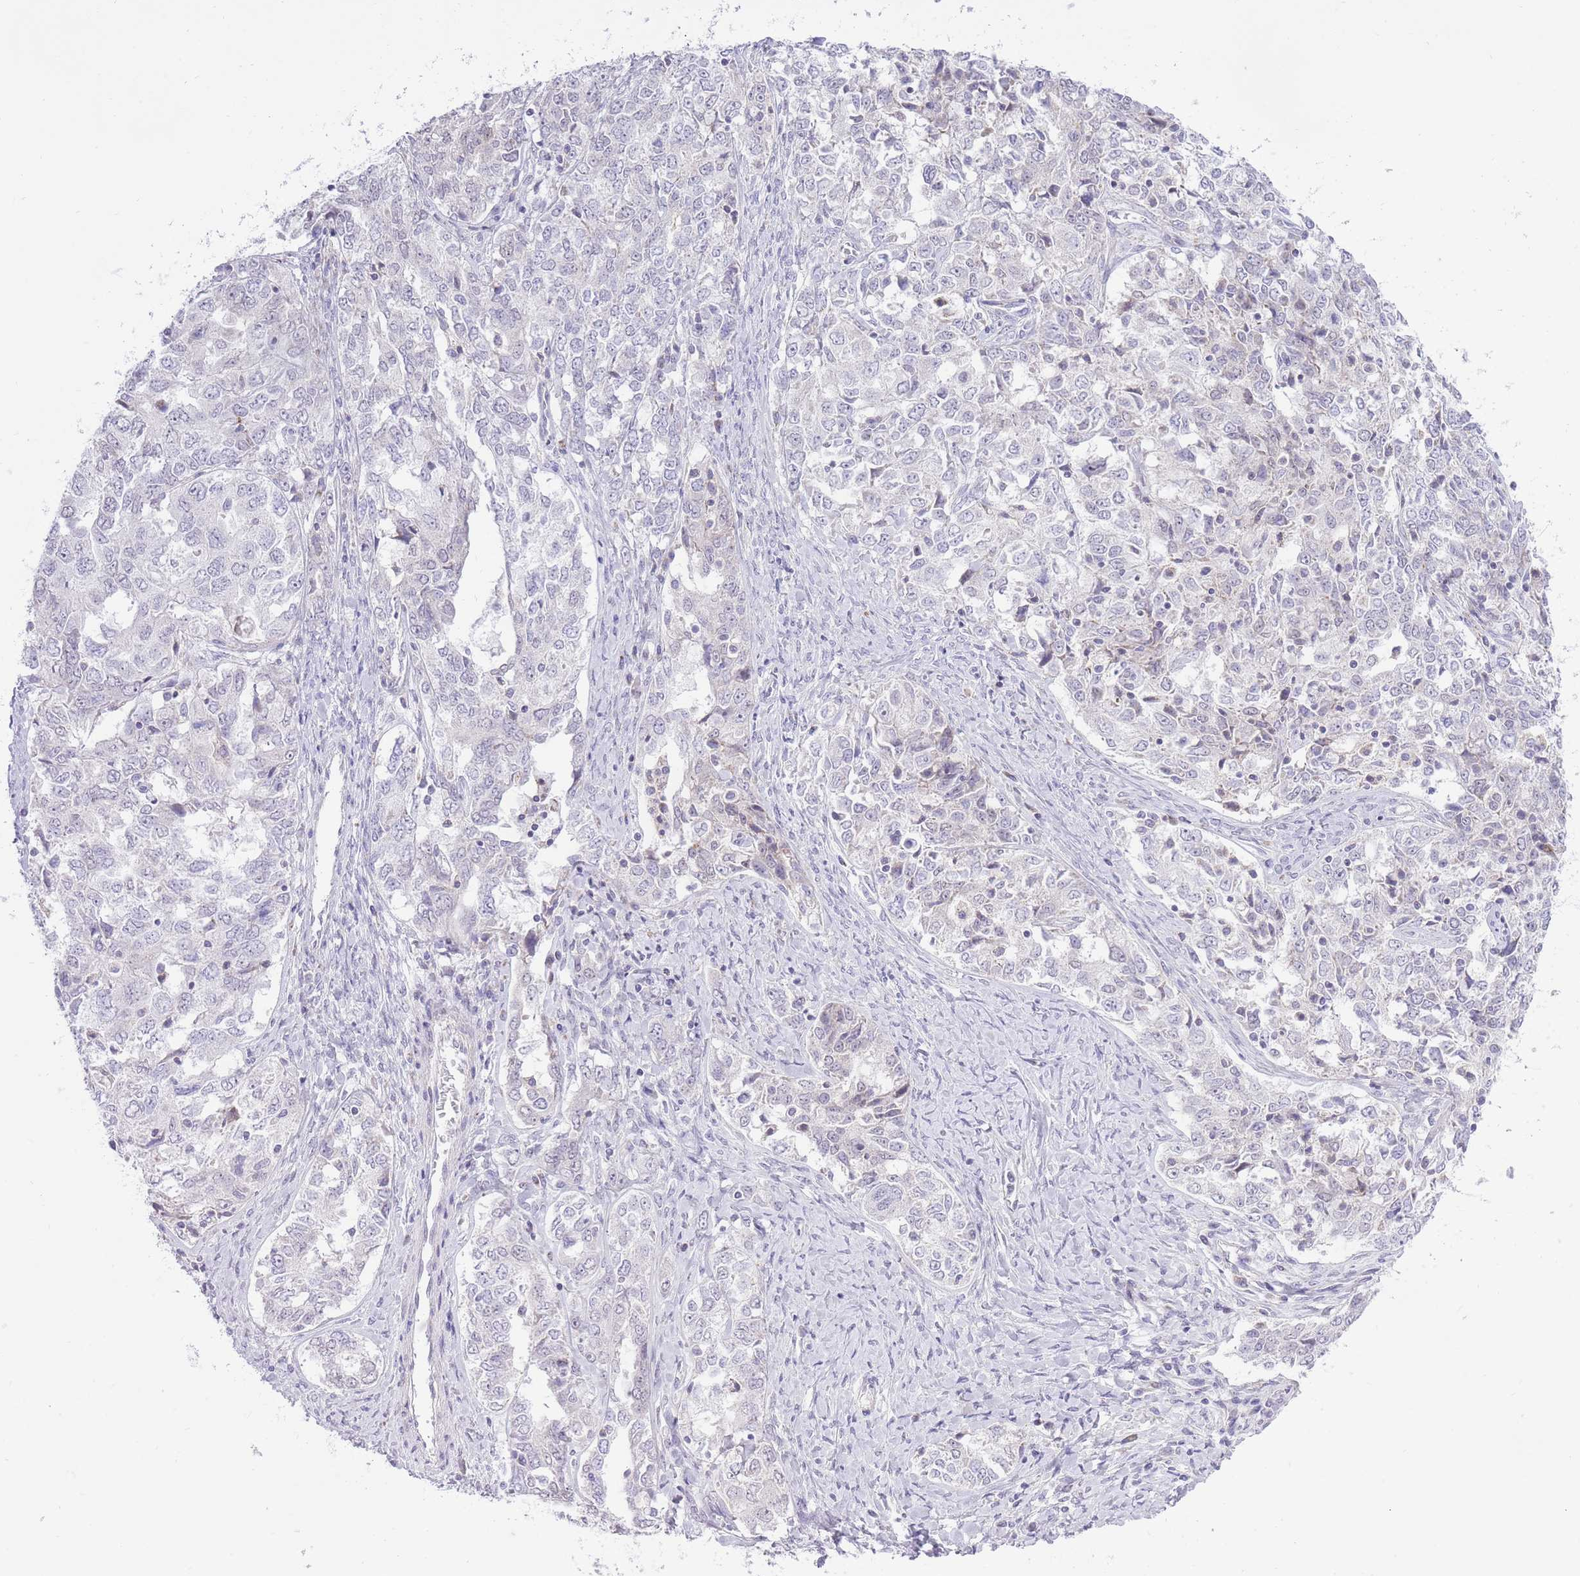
{"staining": {"intensity": "negative", "quantity": "none", "location": "none"}, "tissue": "ovarian cancer", "cell_type": "Tumor cells", "image_type": "cancer", "snomed": [{"axis": "morphology", "description": "Carcinoma, endometroid"}, {"axis": "topography", "description": "Ovary"}], "caption": "Image shows no significant protein positivity in tumor cells of ovarian cancer (endometroid carcinoma).", "gene": "DENND2D", "patient": {"sex": "female", "age": 62}}